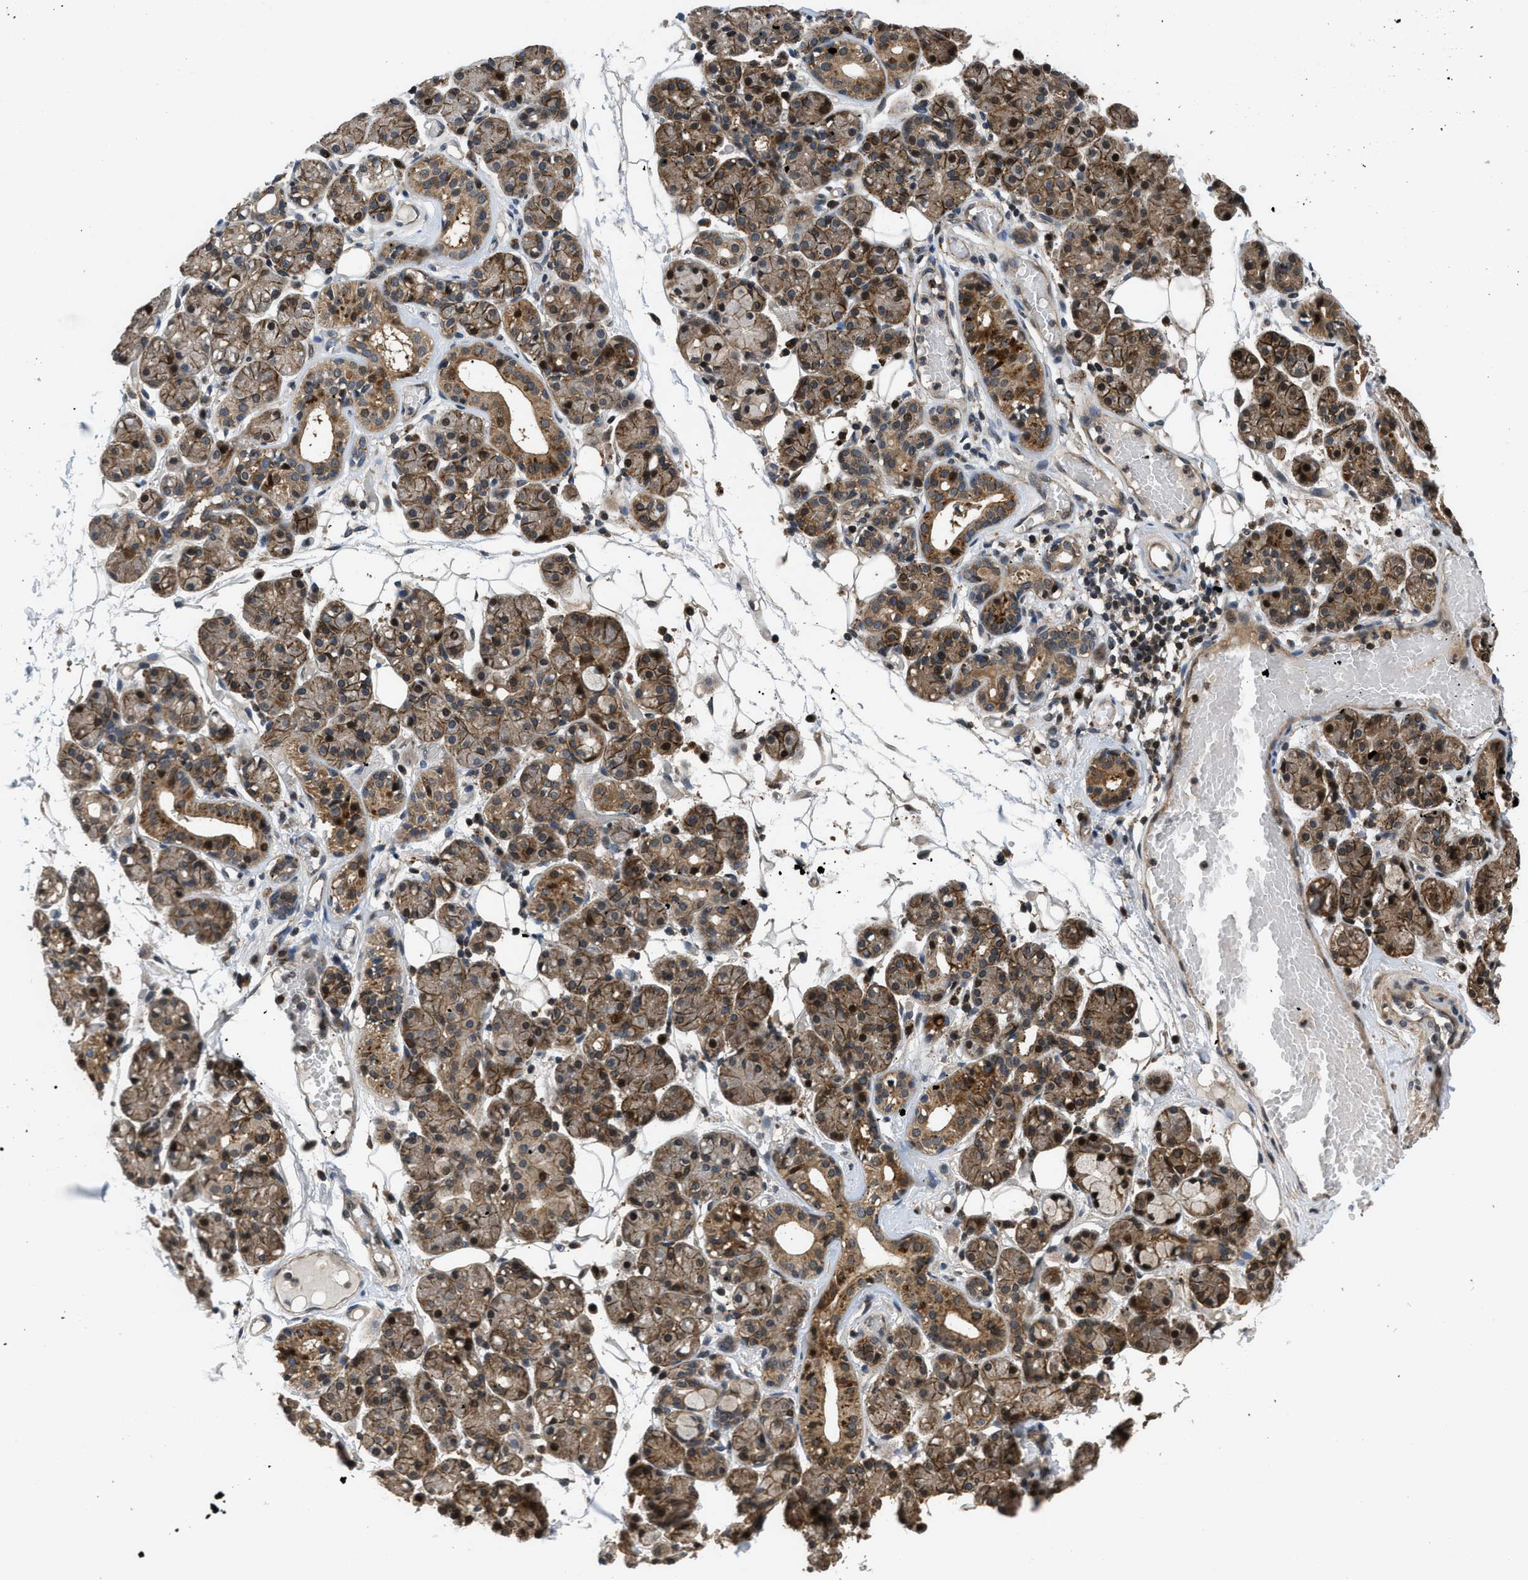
{"staining": {"intensity": "moderate", "quantity": ">75%", "location": "cytoplasmic/membranous"}, "tissue": "salivary gland", "cell_type": "Glandular cells", "image_type": "normal", "snomed": [{"axis": "morphology", "description": "Normal tissue, NOS"}, {"axis": "topography", "description": "Salivary gland"}], "caption": "Salivary gland stained with immunohistochemistry (IHC) displays moderate cytoplasmic/membranous staining in approximately >75% of glandular cells.", "gene": "CTBS", "patient": {"sex": "male", "age": 63}}